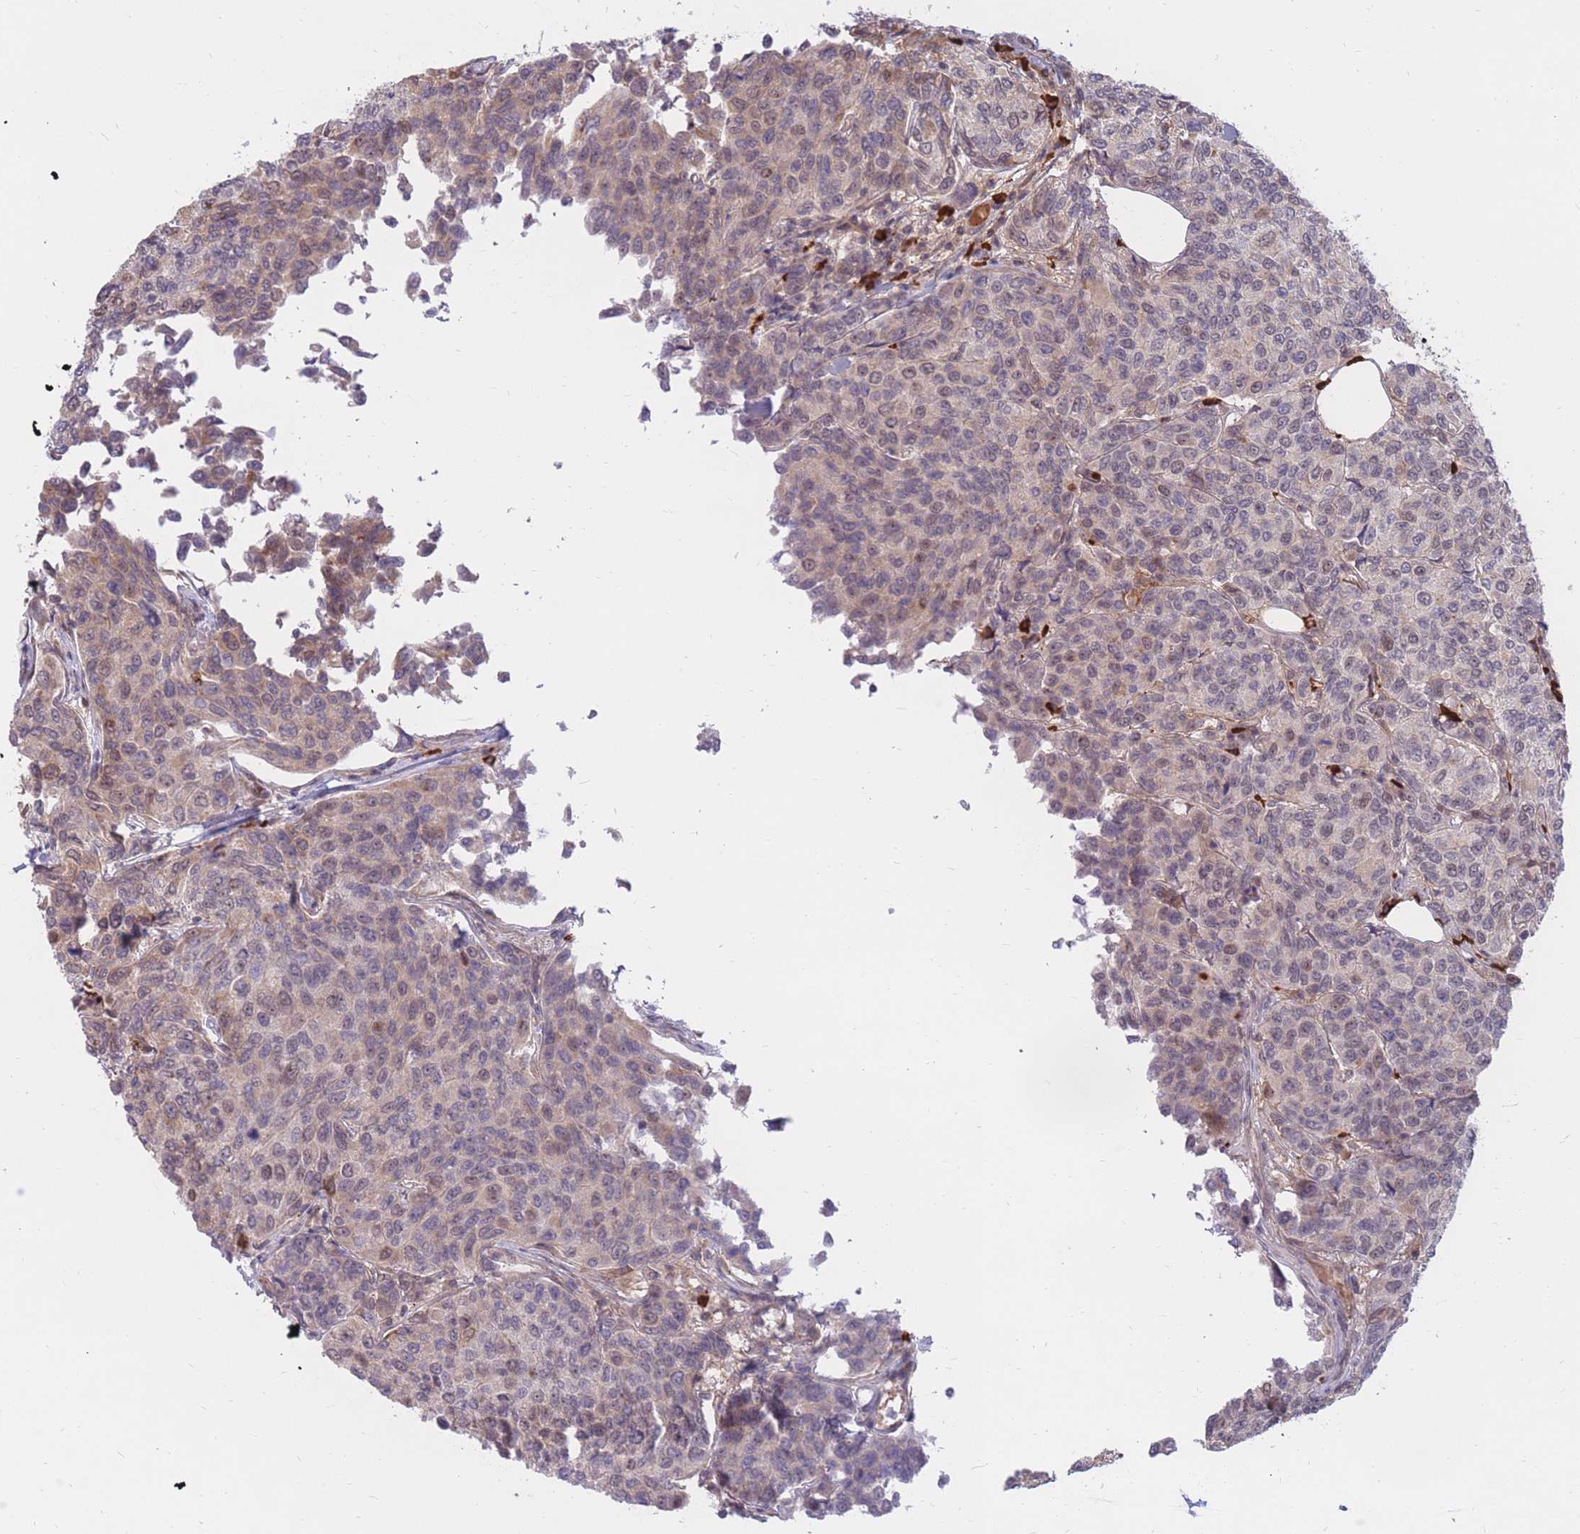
{"staining": {"intensity": "weak", "quantity": "25%-75%", "location": "cytoplasmic/membranous,nuclear"}, "tissue": "breast cancer", "cell_type": "Tumor cells", "image_type": "cancer", "snomed": [{"axis": "morphology", "description": "Duct carcinoma"}, {"axis": "topography", "description": "Breast"}], "caption": "Protein staining demonstrates weak cytoplasmic/membranous and nuclear staining in about 25%-75% of tumor cells in breast cancer (infiltrating ductal carcinoma).", "gene": "ERICH6B", "patient": {"sex": "female", "age": 55}}